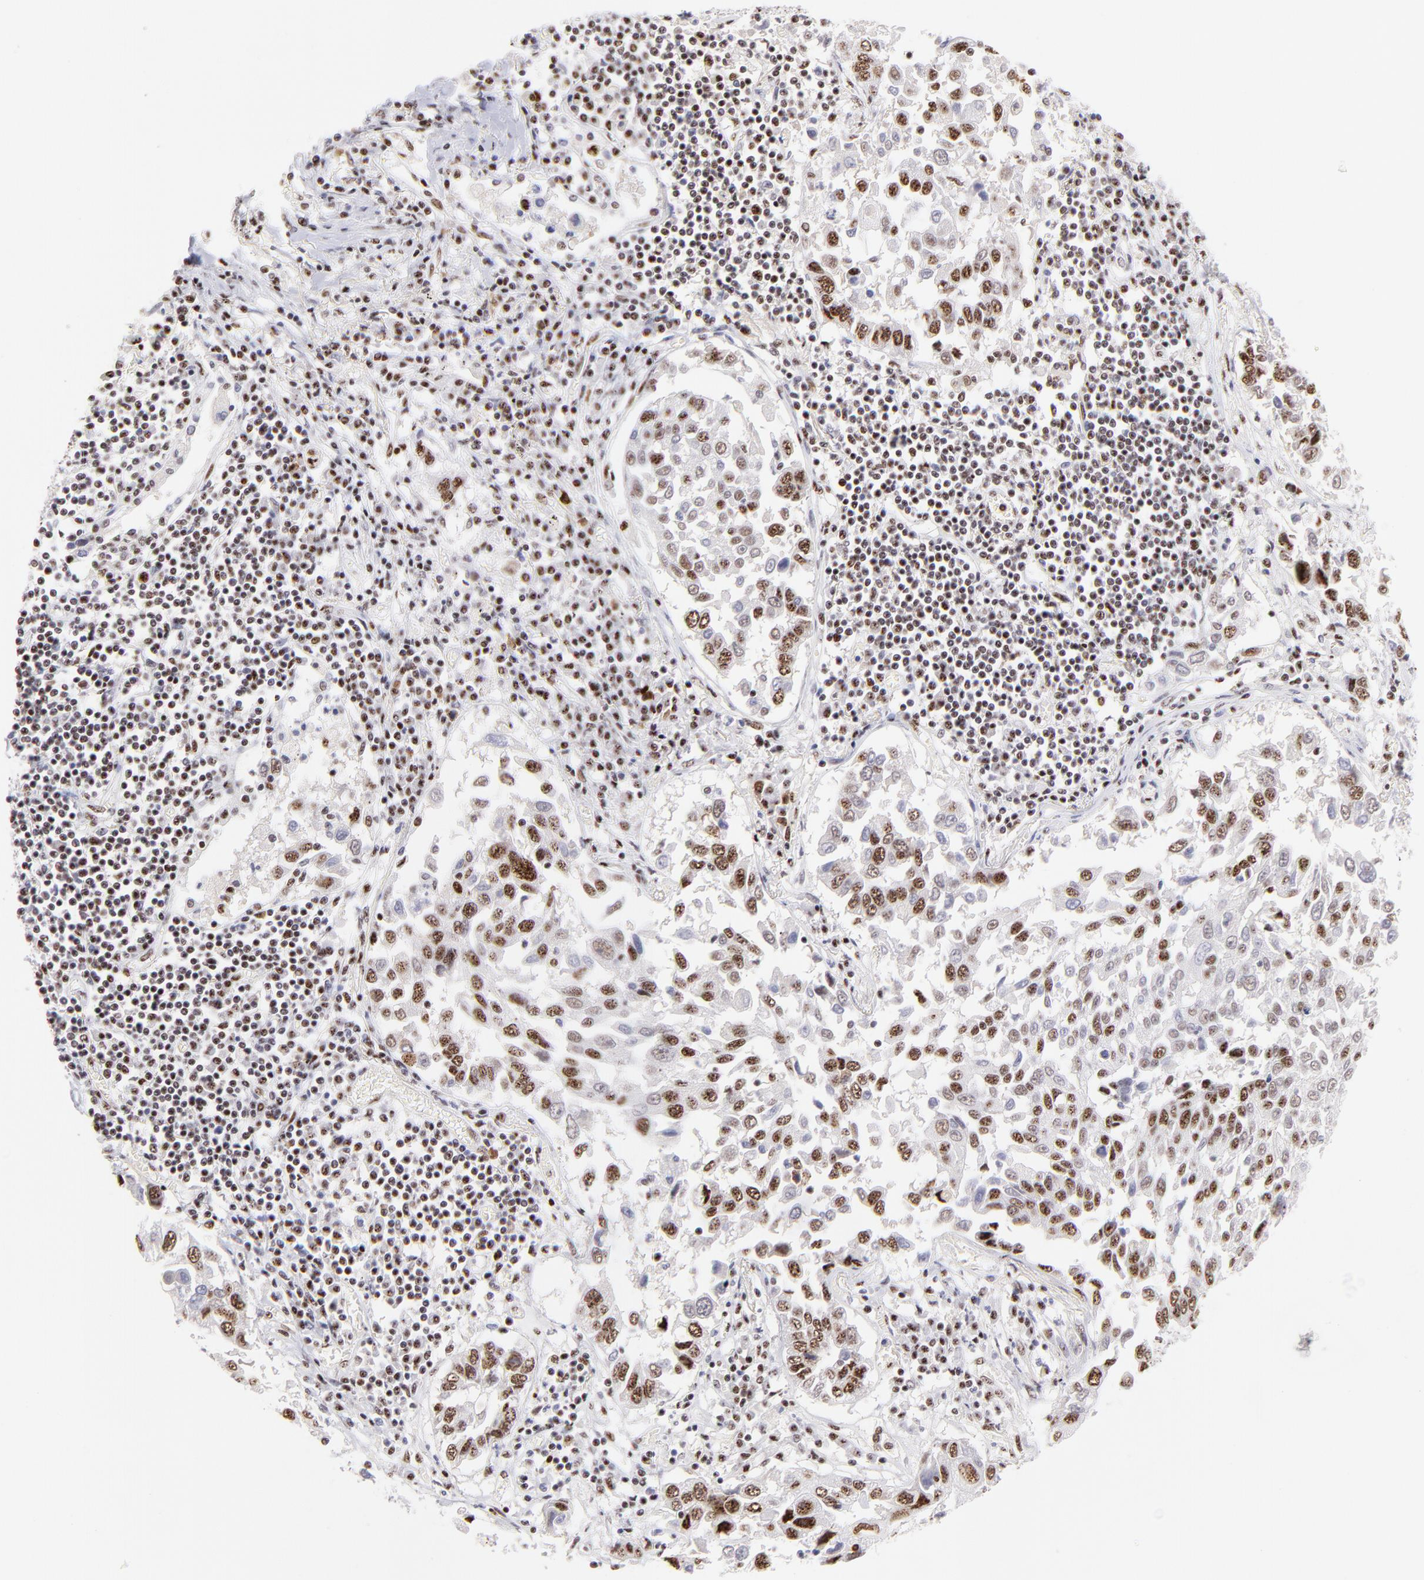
{"staining": {"intensity": "moderate", "quantity": ">75%", "location": "nuclear"}, "tissue": "lung cancer", "cell_type": "Tumor cells", "image_type": "cancer", "snomed": [{"axis": "morphology", "description": "Squamous cell carcinoma, NOS"}, {"axis": "topography", "description": "Lung"}], "caption": "IHC histopathology image of lung cancer stained for a protein (brown), which exhibits medium levels of moderate nuclear positivity in approximately >75% of tumor cells.", "gene": "CDC25C", "patient": {"sex": "male", "age": 71}}